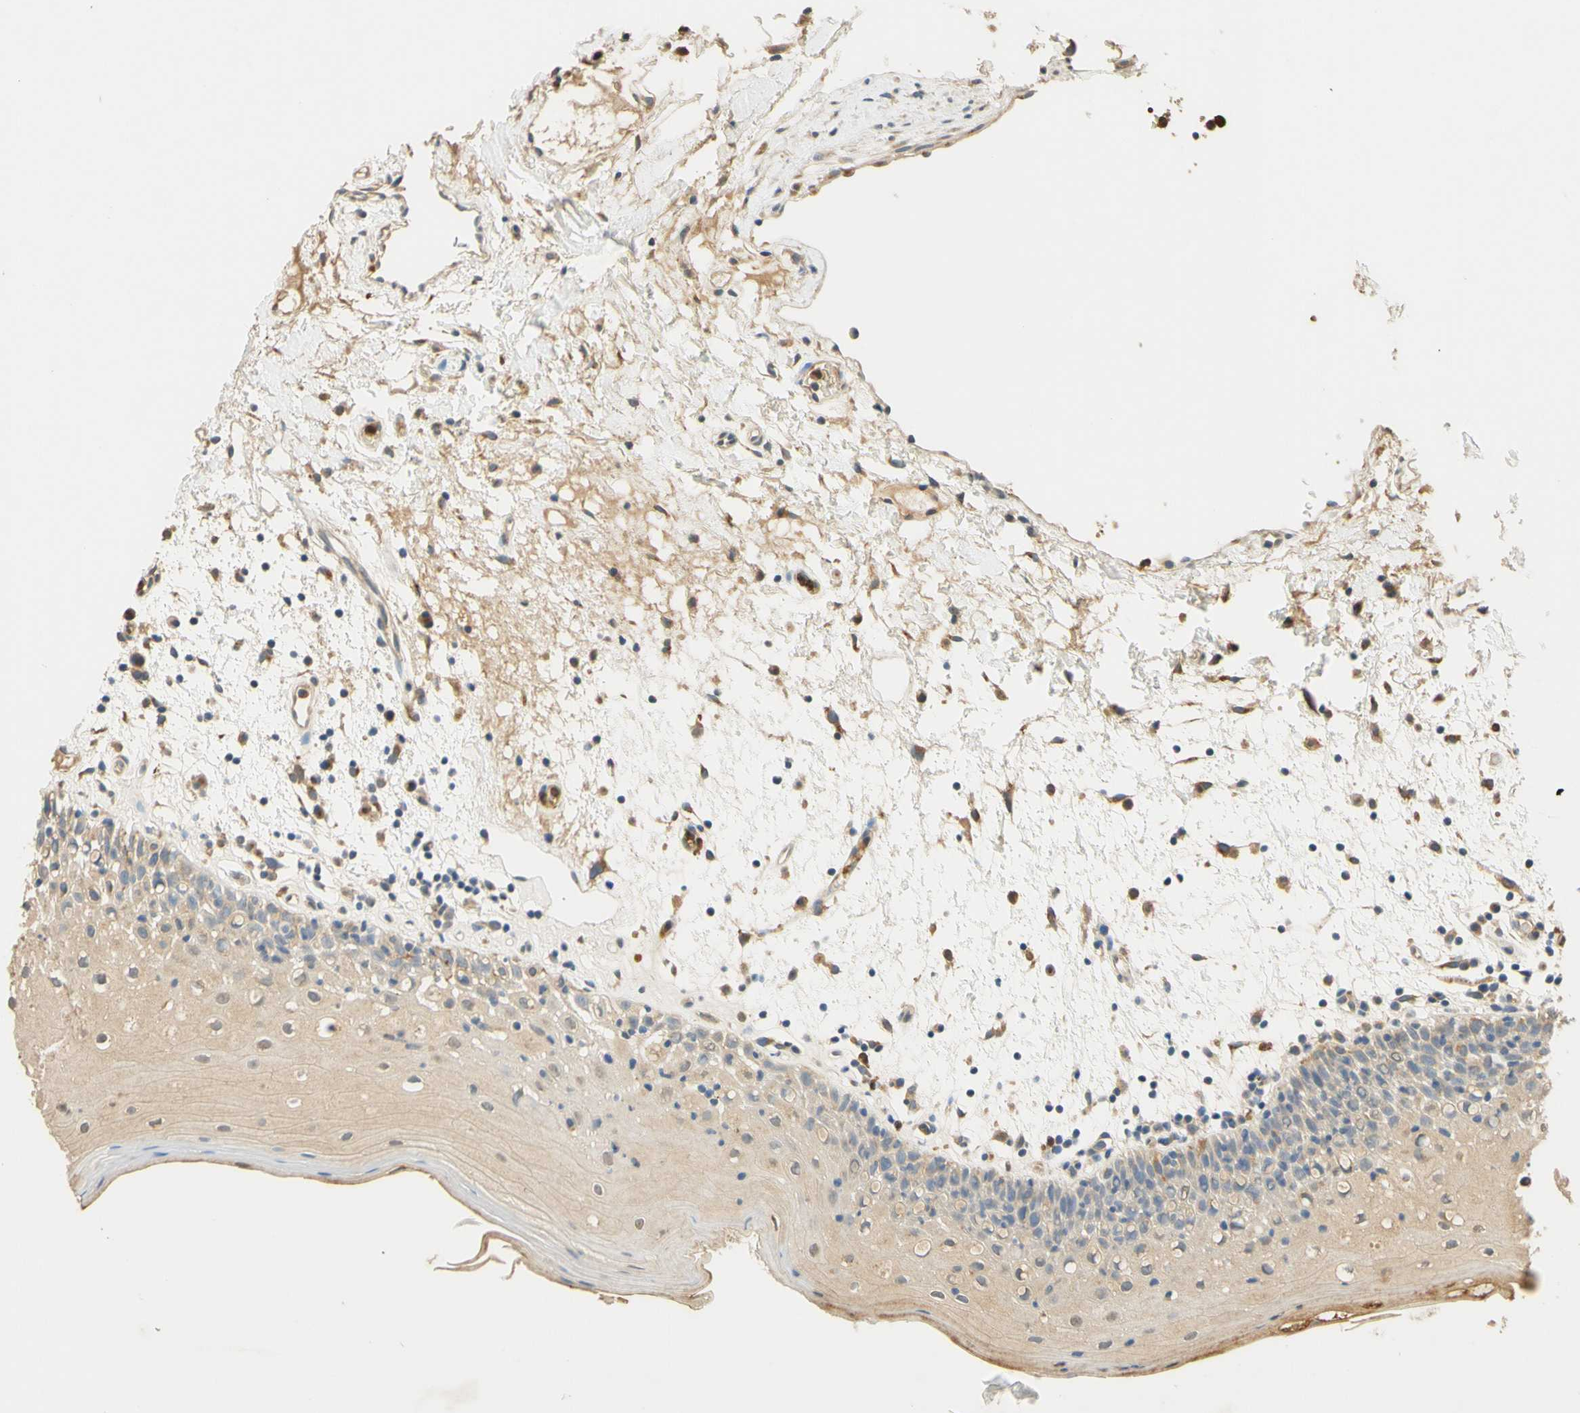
{"staining": {"intensity": "weak", "quantity": ">75%", "location": "cytoplasmic/membranous"}, "tissue": "oral mucosa", "cell_type": "Squamous epithelial cells", "image_type": "normal", "snomed": [{"axis": "morphology", "description": "Normal tissue, NOS"}, {"axis": "morphology", "description": "Squamous cell carcinoma, NOS"}, {"axis": "topography", "description": "Skeletal muscle"}, {"axis": "topography", "description": "Oral tissue"}], "caption": "Oral mucosa stained with immunohistochemistry (IHC) exhibits weak cytoplasmic/membranous positivity in about >75% of squamous epithelial cells.", "gene": "ENTREP2", "patient": {"sex": "male", "age": 71}}